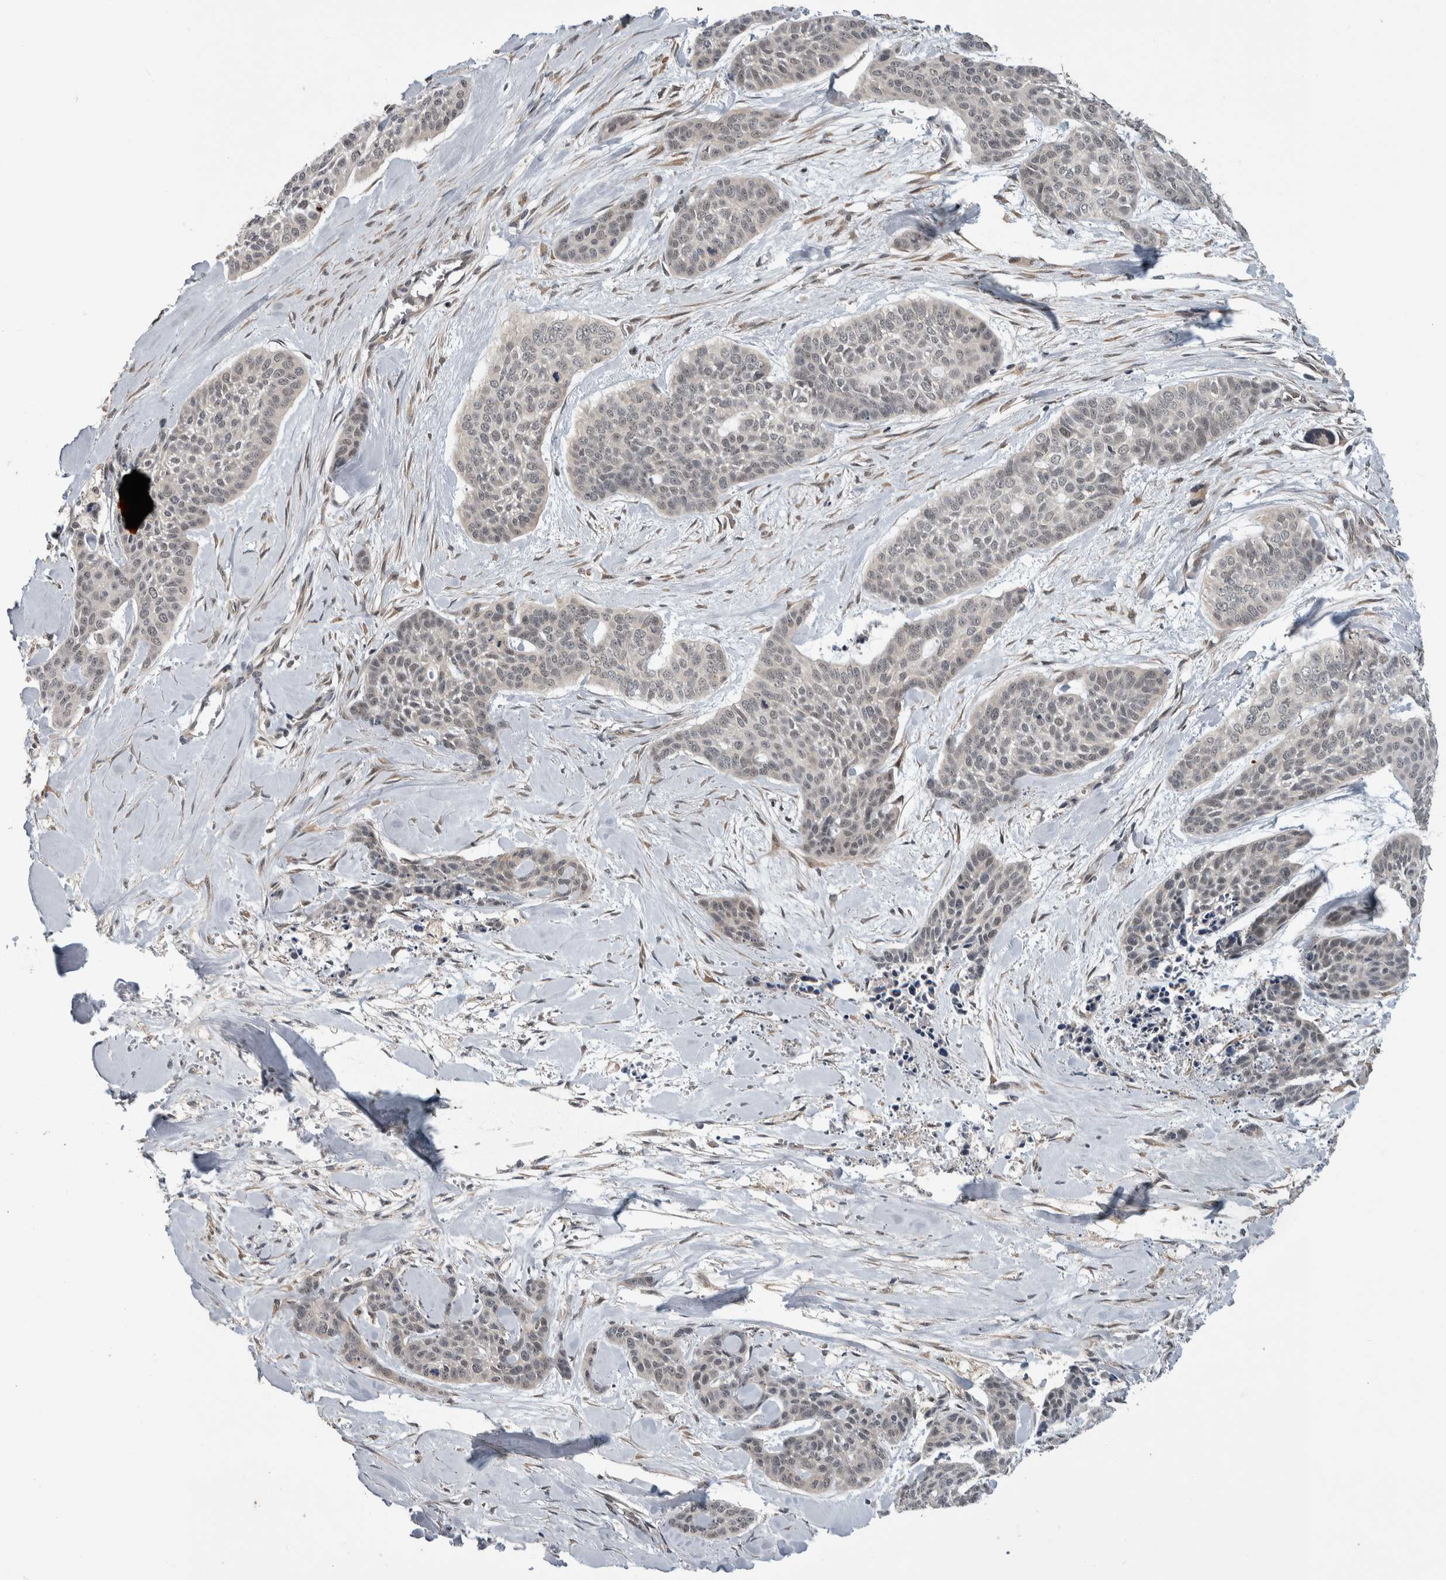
{"staining": {"intensity": "negative", "quantity": "none", "location": "none"}, "tissue": "skin cancer", "cell_type": "Tumor cells", "image_type": "cancer", "snomed": [{"axis": "morphology", "description": "Basal cell carcinoma"}, {"axis": "topography", "description": "Skin"}], "caption": "Immunohistochemistry micrograph of skin basal cell carcinoma stained for a protein (brown), which demonstrates no expression in tumor cells.", "gene": "PRDM4", "patient": {"sex": "female", "age": 64}}